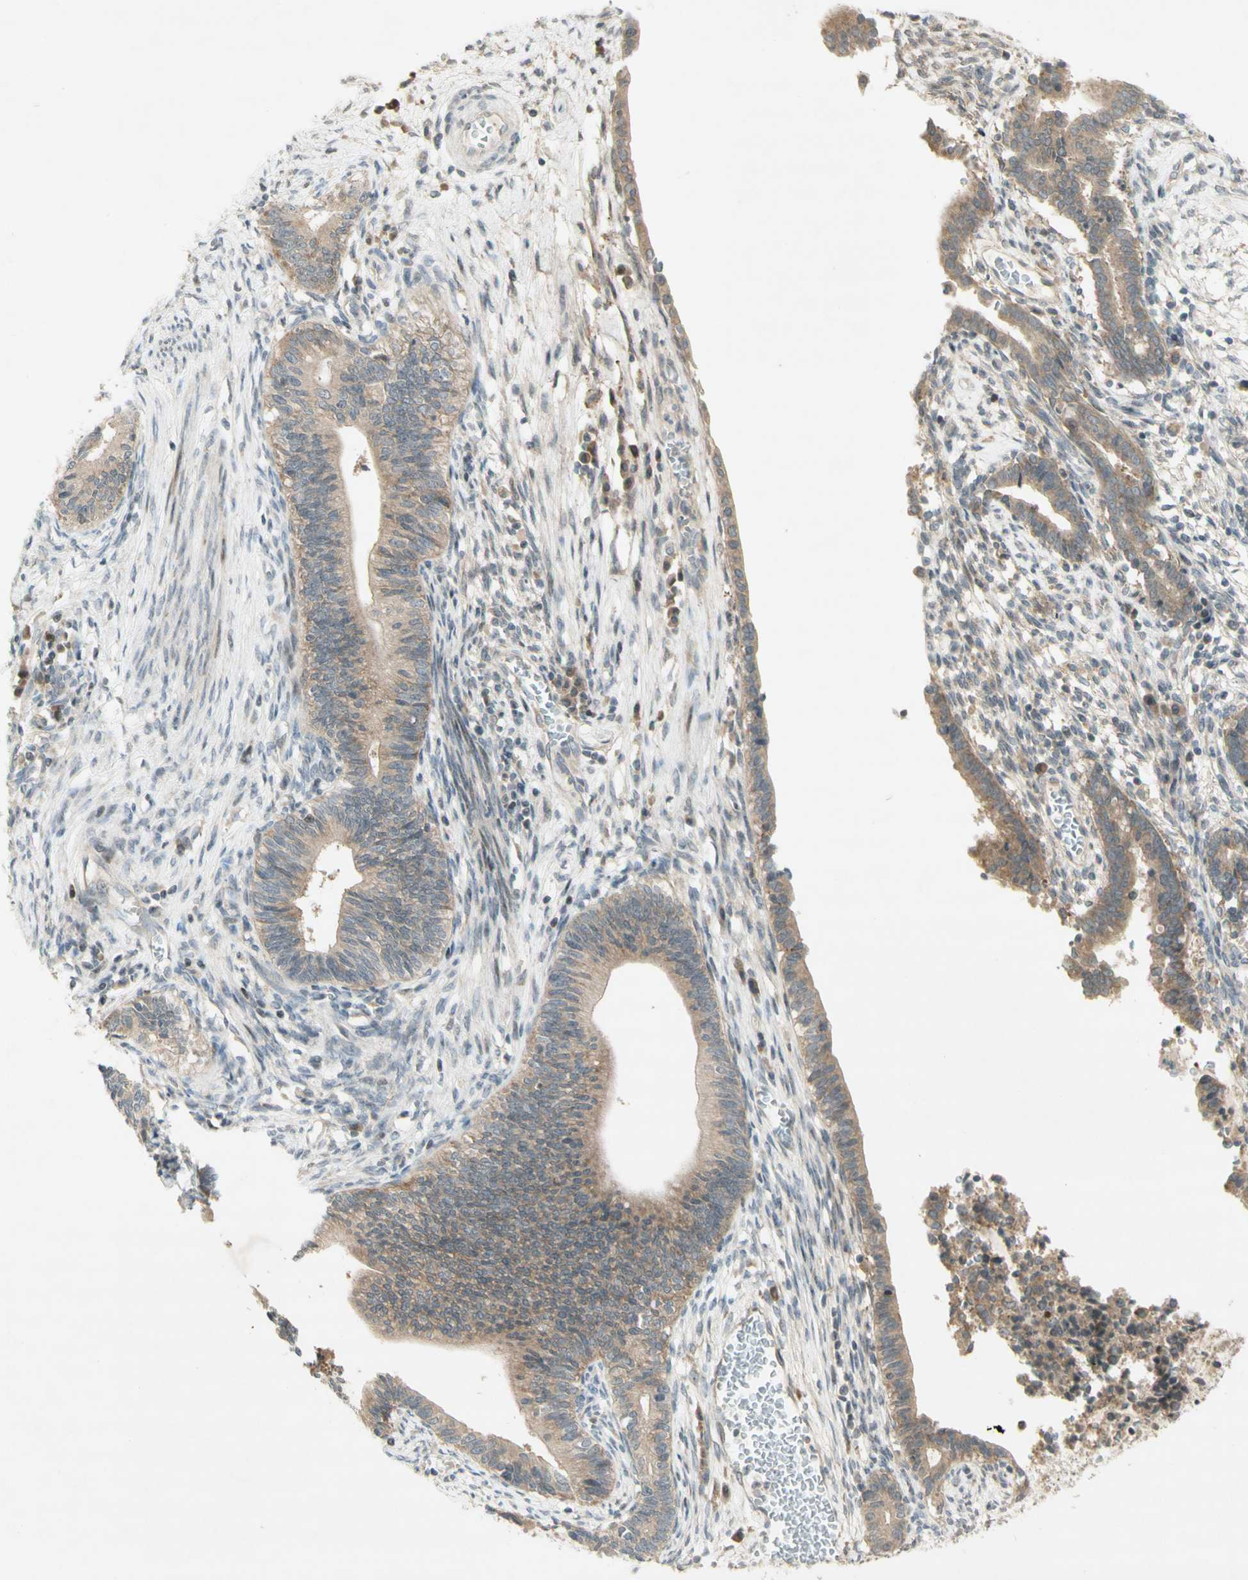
{"staining": {"intensity": "moderate", "quantity": "25%-75%", "location": "cytoplasmic/membranous"}, "tissue": "cervical cancer", "cell_type": "Tumor cells", "image_type": "cancer", "snomed": [{"axis": "morphology", "description": "Adenocarcinoma, NOS"}, {"axis": "topography", "description": "Cervix"}], "caption": "There is medium levels of moderate cytoplasmic/membranous staining in tumor cells of adenocarcinoma (cervical), as demonstrated by immunohistochemical staining (brown color).", "gene": "ETF1", "patient": {"sex": "female", "age": 44}}